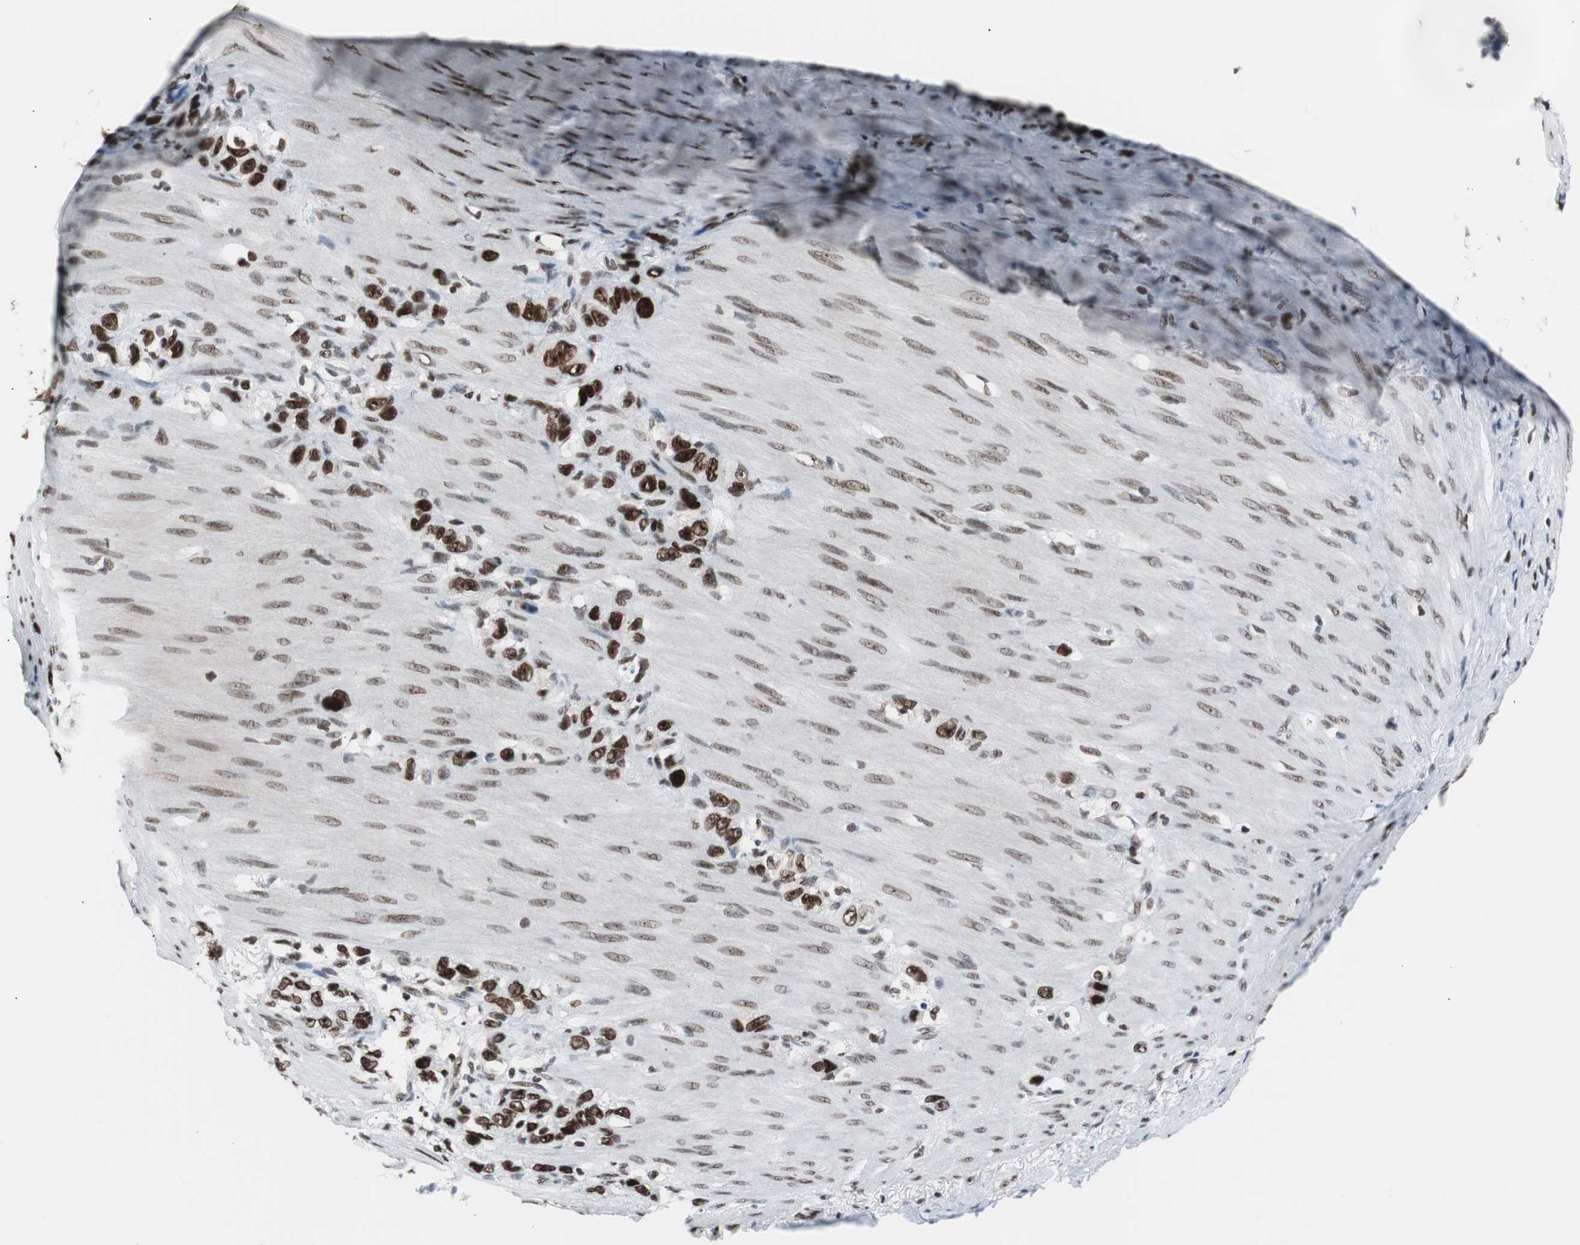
{"staining": {"intensity": "strong", "quantity": ">75%", "location": "nuclear"}, "tissue": "stomach cancer", "cell_type": "Tumor cells", "image_type": "cancer", "snomed": [{"axis": "morphology", "description": "Normal tissue, NOS"}, {"axis": "morphology", "description": "Adenocarcinoma, NOS"}, {"axis": "morphology", "description": "Adenocarcinoma, High grade"}, {"axis": "topography", "description": "Stomach, upper"}, {"axis": "topography", "description": "Stomach"}], "caption": "The immunohistochemical stain shows strong nuclear staining in tumor cells of stomach high-grade adenocarcinoma tissue.", "gene": "XRCC1", "patient": {"sex": "female", "age": 65}}